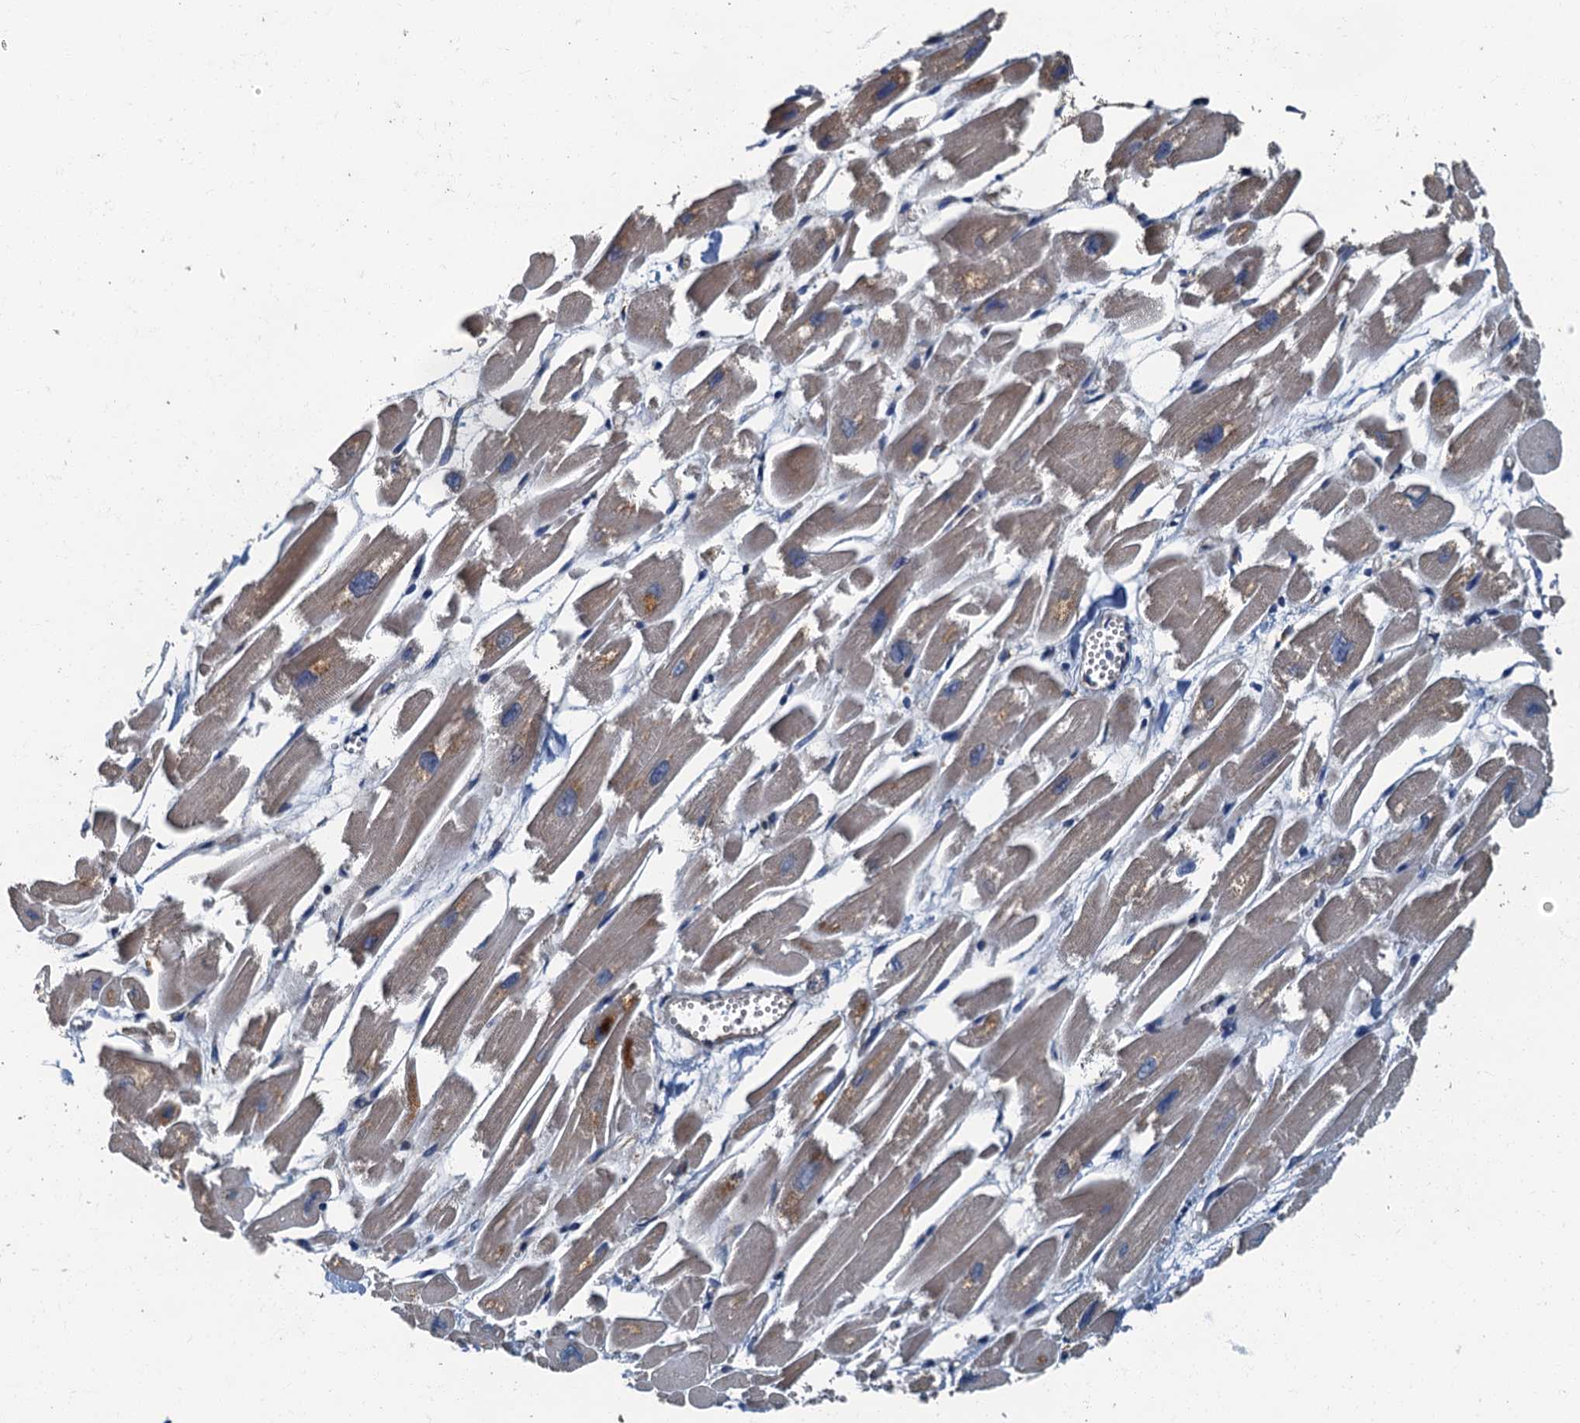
{"staining": {"intensity": "moderate", "quantity": "25%-75%", "location": "cytoplasmic/membranous"}, "tissue": "heart muscle", "cell_type": "Cardiomyocytes", "image_type": "normal", "snomed": [{"axis": "morphology", "description": "Normal tissue, NOS"}, {"axis": "topography", "description": "Heart"}], "caption": "Immunohistochemistry (IHC) image of normal human heart muscle stained for a protein (brown), which reveals medium levels of moderate cytoplasmic/membranous positivity in approximately 25%-75% of cardiomyocytes.", "gene": "DDX49", "patient": {"sex": "male", "age": 54}}